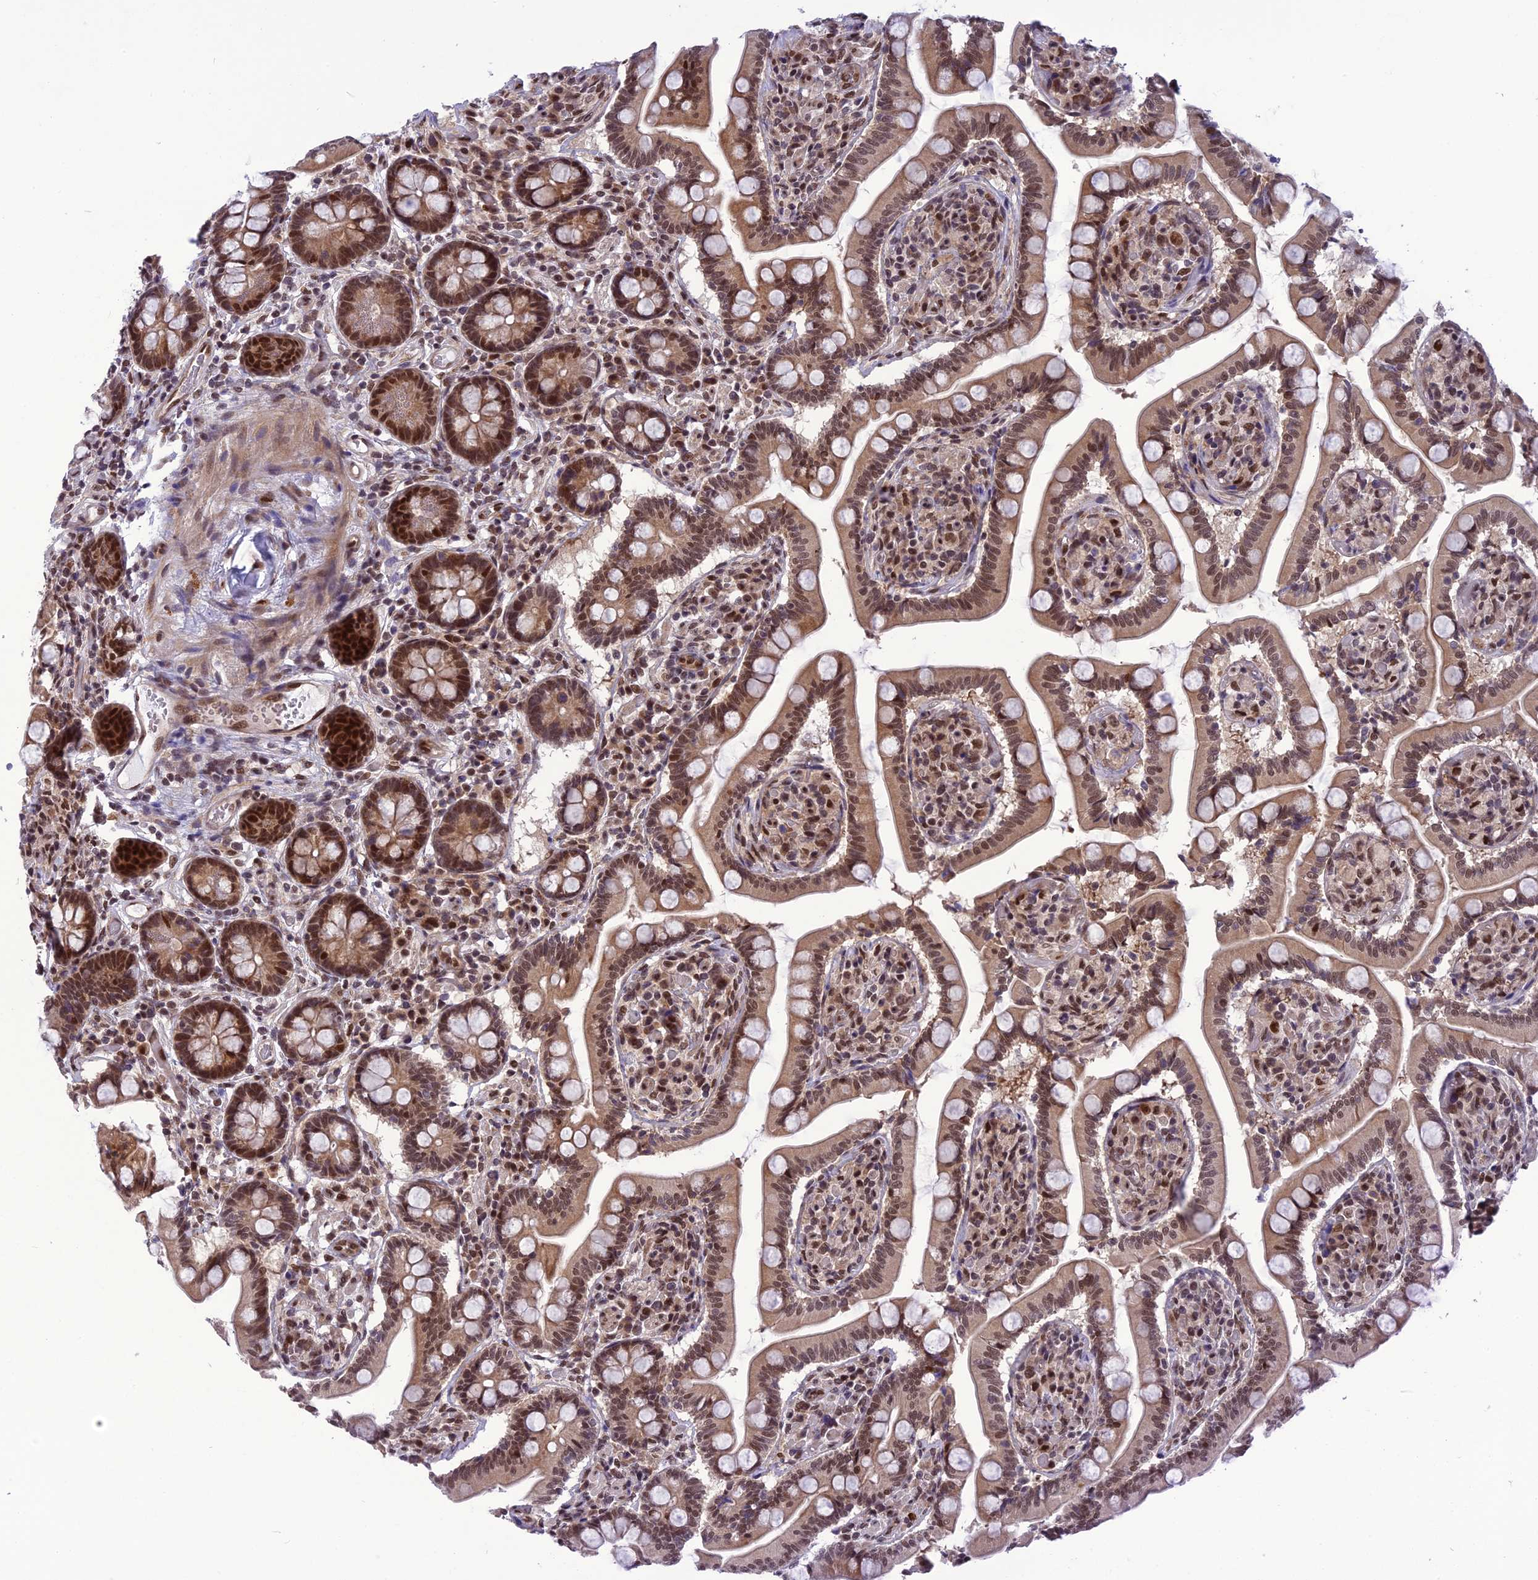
{"staining": {"intensity": "strong", "quantity": ">75%", "location": "cytoplasmic/membranous,nuclear"}, "tissue": "small intestine", "cell_type": "Glandular cells", "image_type": "normal", "snomed": [{"axis": "morphology", "description": "Normal tissue, NOS"}, {"axis": "topography", "description": "Small intestine"}], "caption": "Immunohistochemistry image of unremarkable human small intestine stained for a protein (brown), which displays high levels of strong cytoplasmic/membranous,nuclear expression in approximately >75% of glandular cells.", "gene": "RTRAF", "patient": {"sex": "female", "age": 64}}